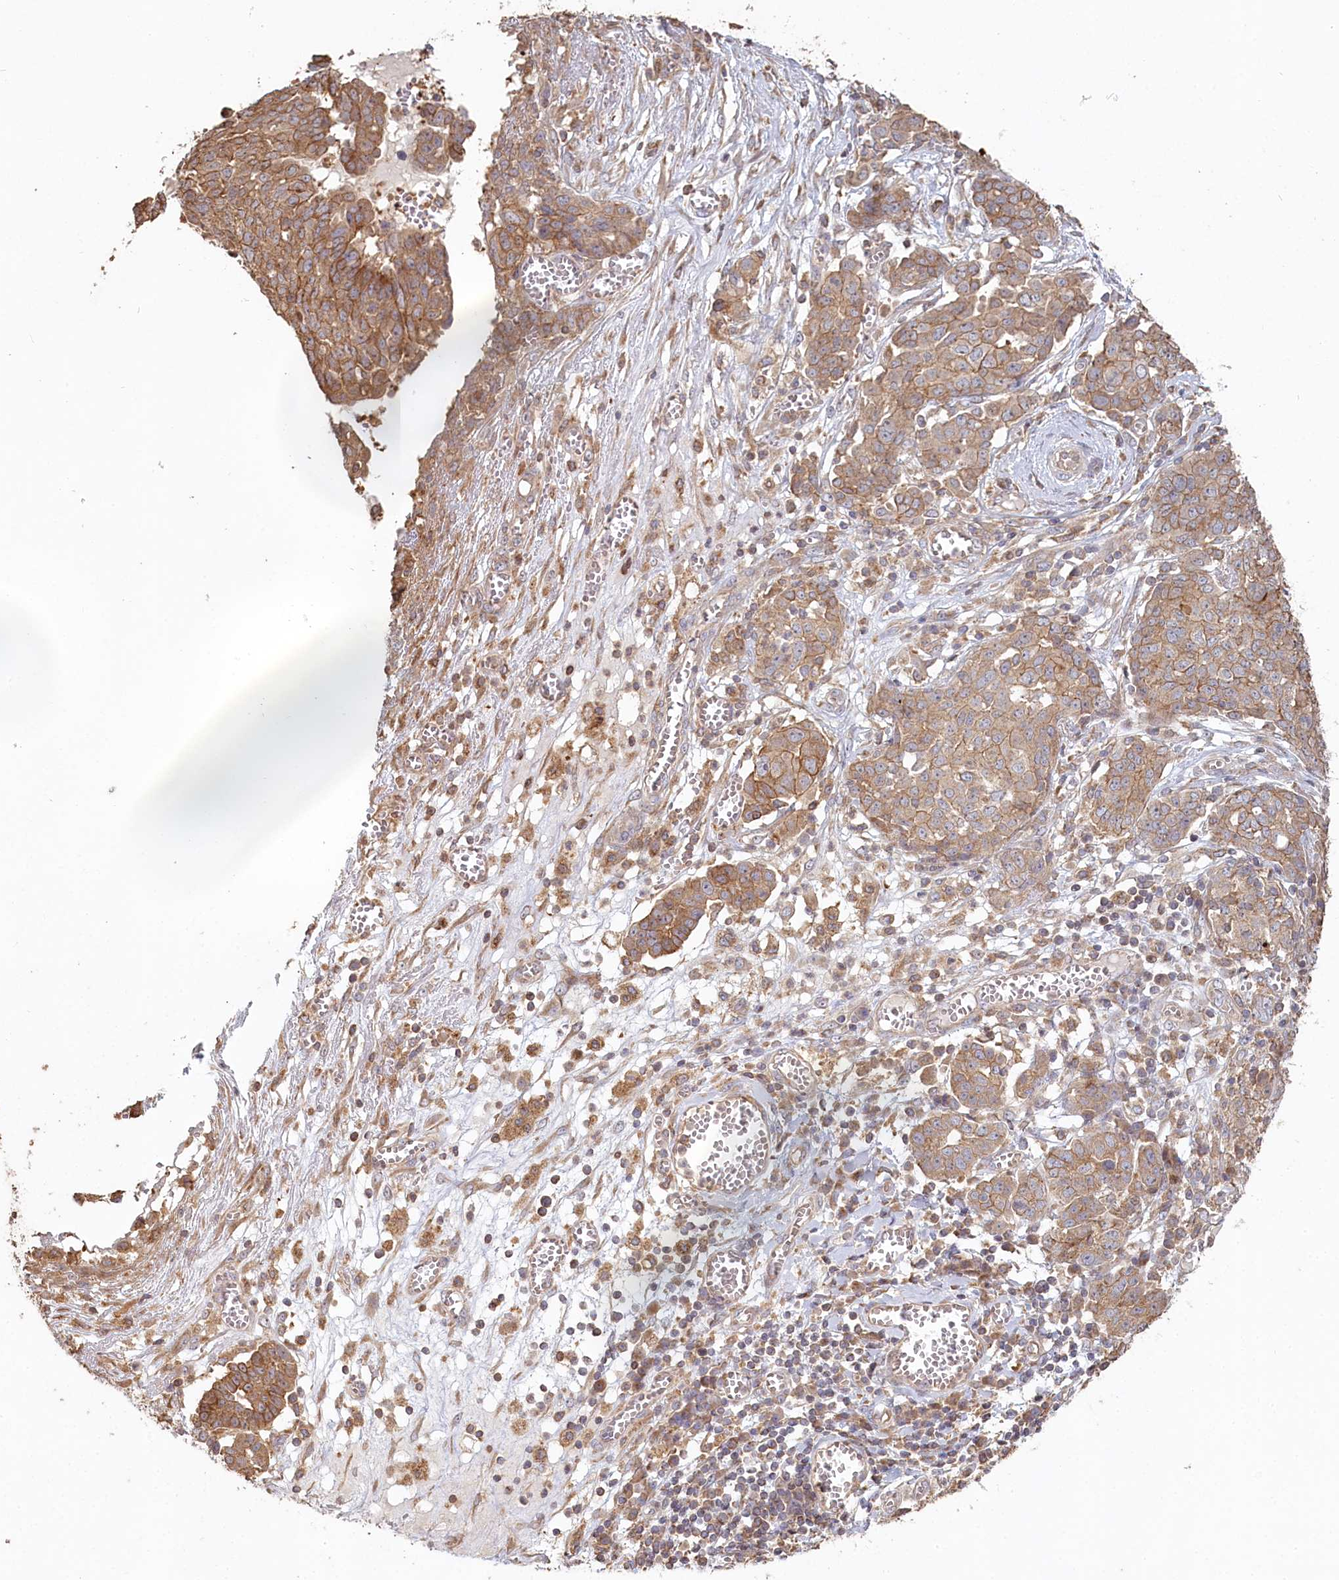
{"staining": {"intensity": "moderate", "quantity": ">75%", "location": "cytoplasmic/membranous"}, "tissue": "ovarian cancer", "cell_type": "Tumor cells", "image_type": "cancer", "snomed": [{"axis": "morphology", "description": "Cystadenocarcinoma, serous, NOS"}, {"axis": "topography", "description": "Soft tissue"}, {"axis": "topography", "description": "Ovary"}], "caption": "Immunohistochemical staining of human ovarian cancer displays medium levels of moderate cytoplasmic/membranous positivity in about >75% of tumor cells. The staining is performed using DAB brown chromogen to label protein expression. The nuclei are counter-stained blue using hematoxylin.", "gene": "HAL", "patient": {"sex": "female", "age": 57}}